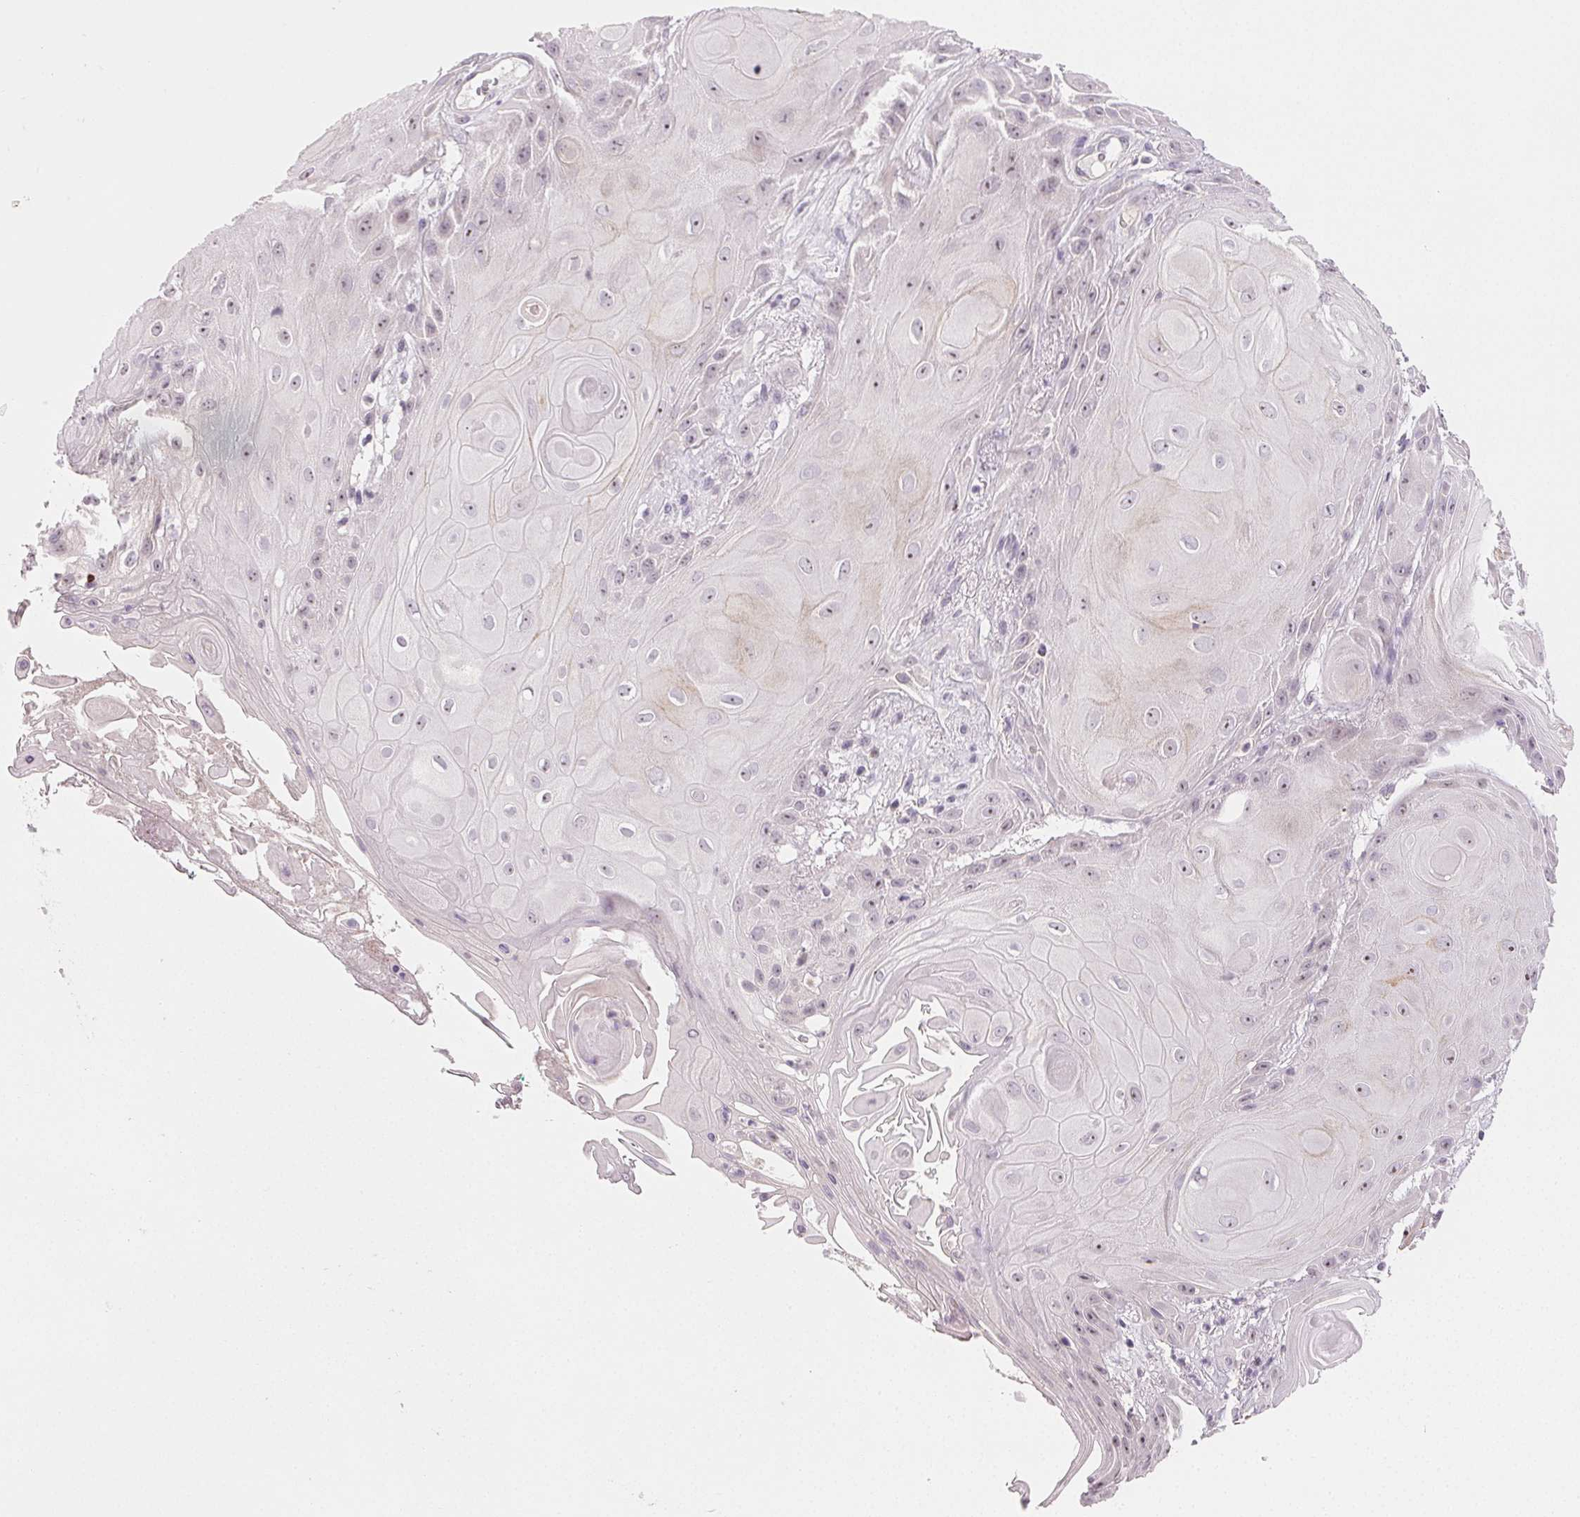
{"staining": {"intensity": "negative", "quantity": "none", "location": "none"}, "tissue": "skin cancer", "cell_type": "Tumor cells", "image_type": "cancer", "snomed": [{"axis": "morphology", "description": "Squamous cell carcinoma, NOS"}, {"axis": "topography", "description": "Skin"}], "caption": "High power microscopy micrograph of an immunohistochemistry micrograph of skin cancer (squamous cell carcinoma), revealing no significant expression in tumor cells. The staining is performed using DAB brown chromogen with nuclei counter-stained in using hematoxylin.", "gene": "MYBL1", "patient": {"sex": "male", "age": 62}}